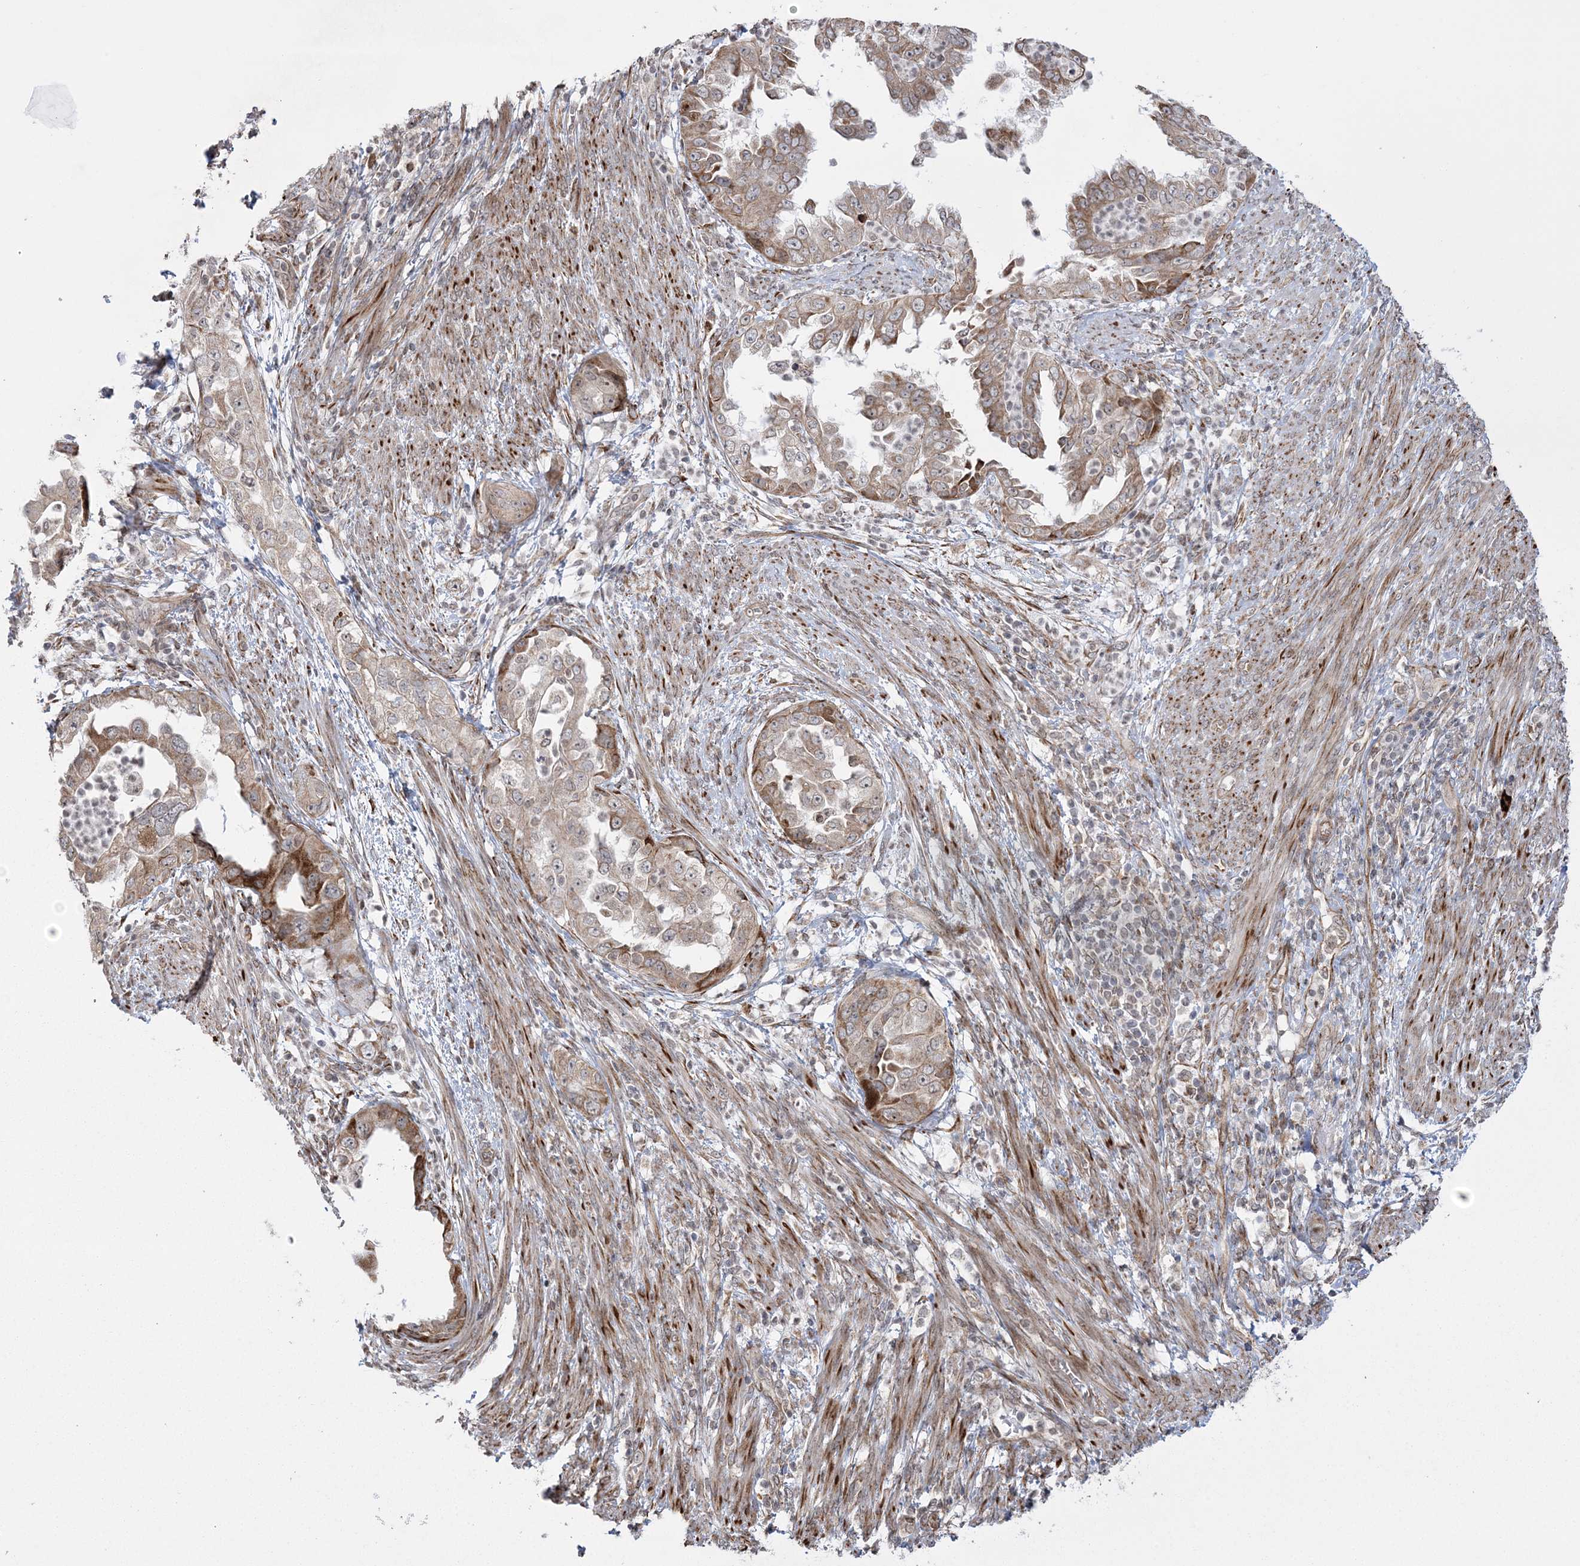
{"staining": {"intensity": "moderate", "quantity": "25%-75%", "location": "cytoplasmic/membranous"}, "tissue": "endometrial cancer", "cell_type": "Tumor cells", "image_type": "cancer", "snomed": [{"axis": "morphology", "description": "Adenocarcinoma, NOS"}, {"axis": "topography", "description": "Endometrium"}], "caption": "Protein staining of endometrial cancer tissue displays moderate cytoplasmic/membranous staining in about 25%-75% of tumor cells. (brown staining indicates protein expression, while blue staining denotes nuclei).", "gene": "EFCAB12", "patient": {"sex": "female", "age": 85}}